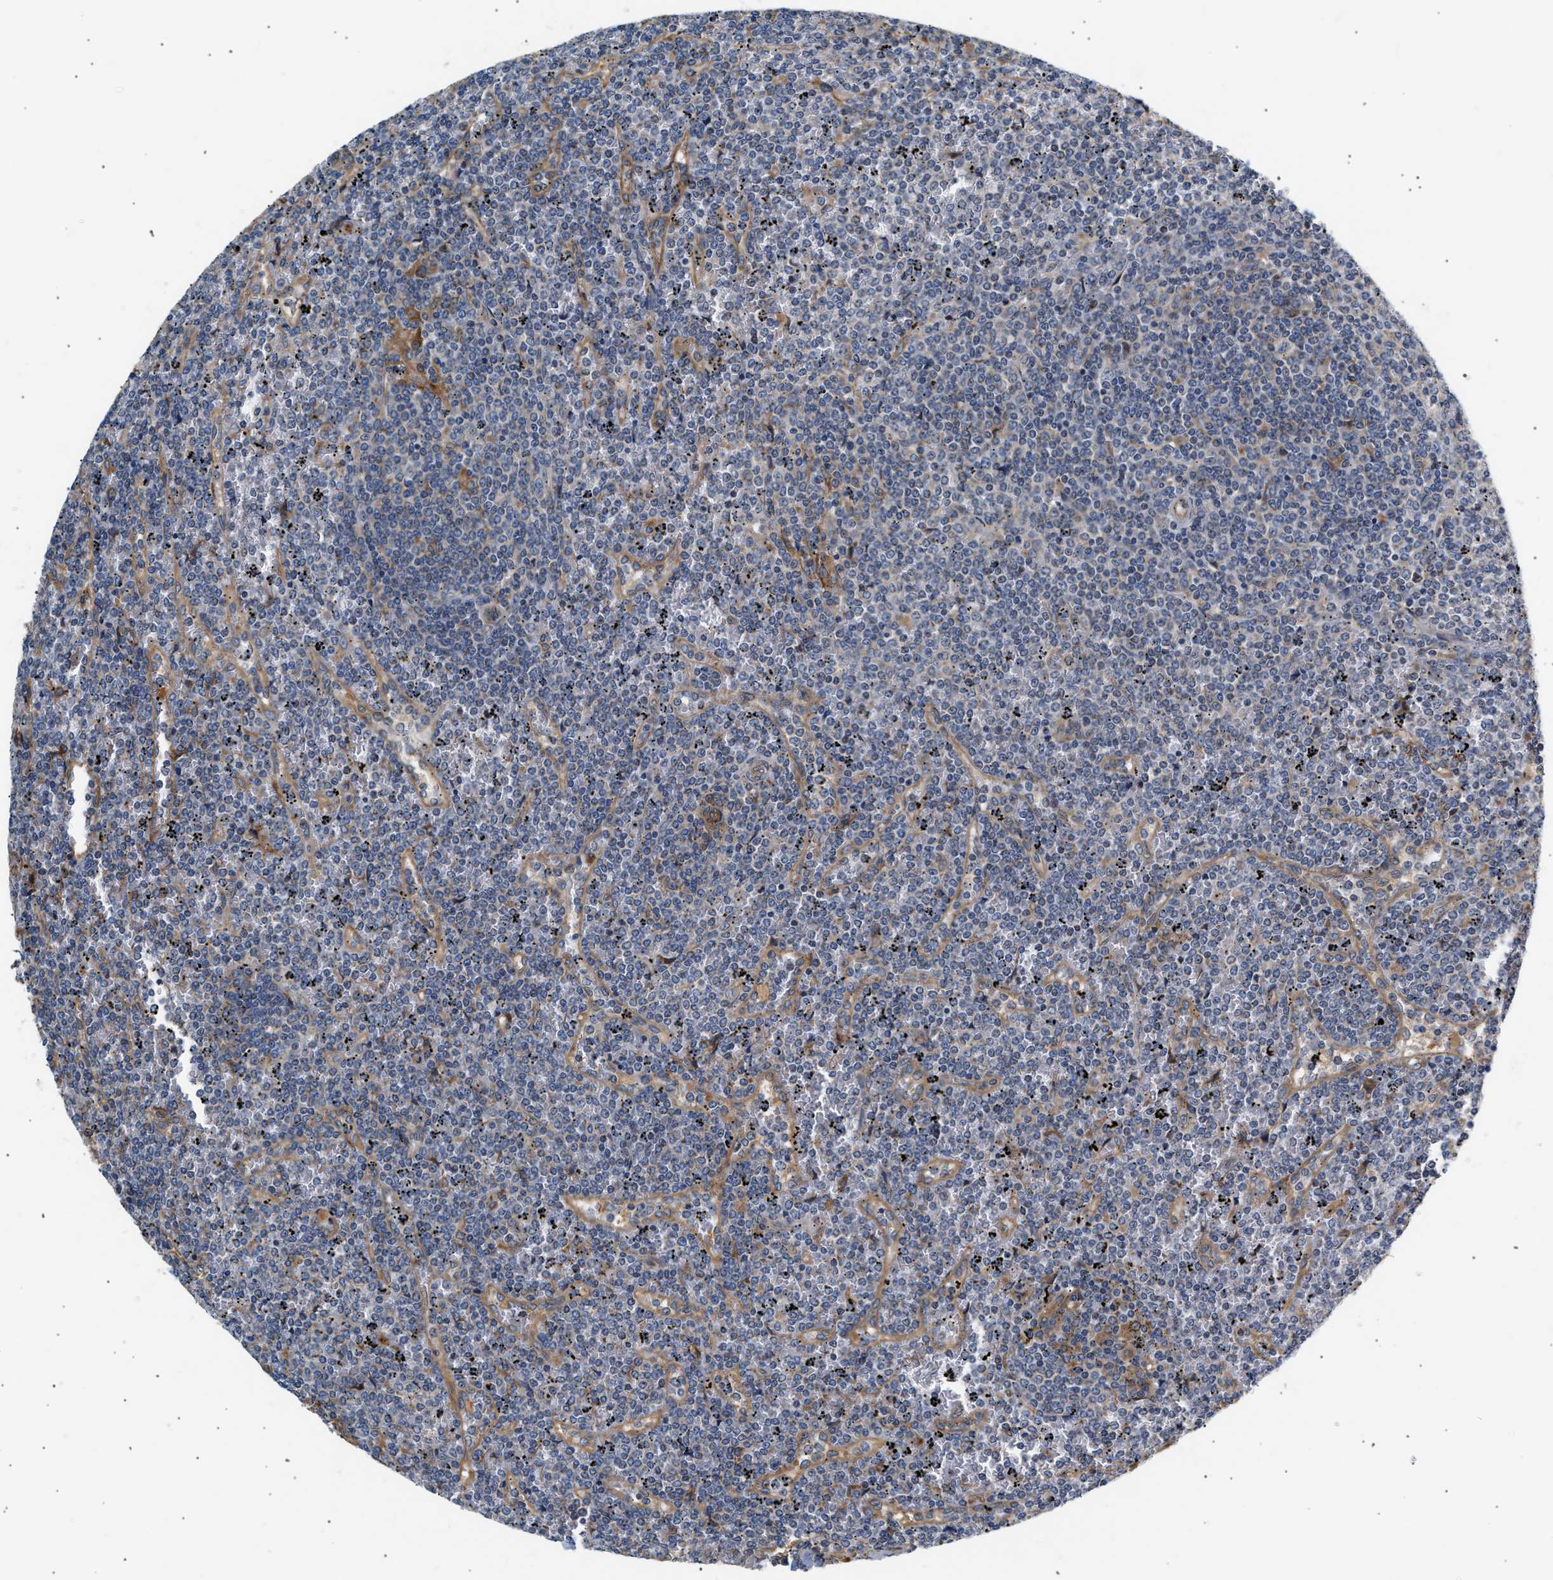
{"staining": {"intensity": "negative", "quantity": "none", "location": "none"}, "tissue": "lymphoma", "cell_type": "Tumor cells", "image_type": "cancer", "snomed": [{"axis": "morphology", "description": "Malignant lymphoma, non-Hodgkin's type, Low grade"}, {"axis": "topography", "description": "Spleen"}], "caption": "Micrograph shows no significant protein staining in tumor cells of malignant lymphoma, non-Hodgkin's type (low-grade).", "gene": "IFT74", "patient": {"sex": "female", "age": 19}}